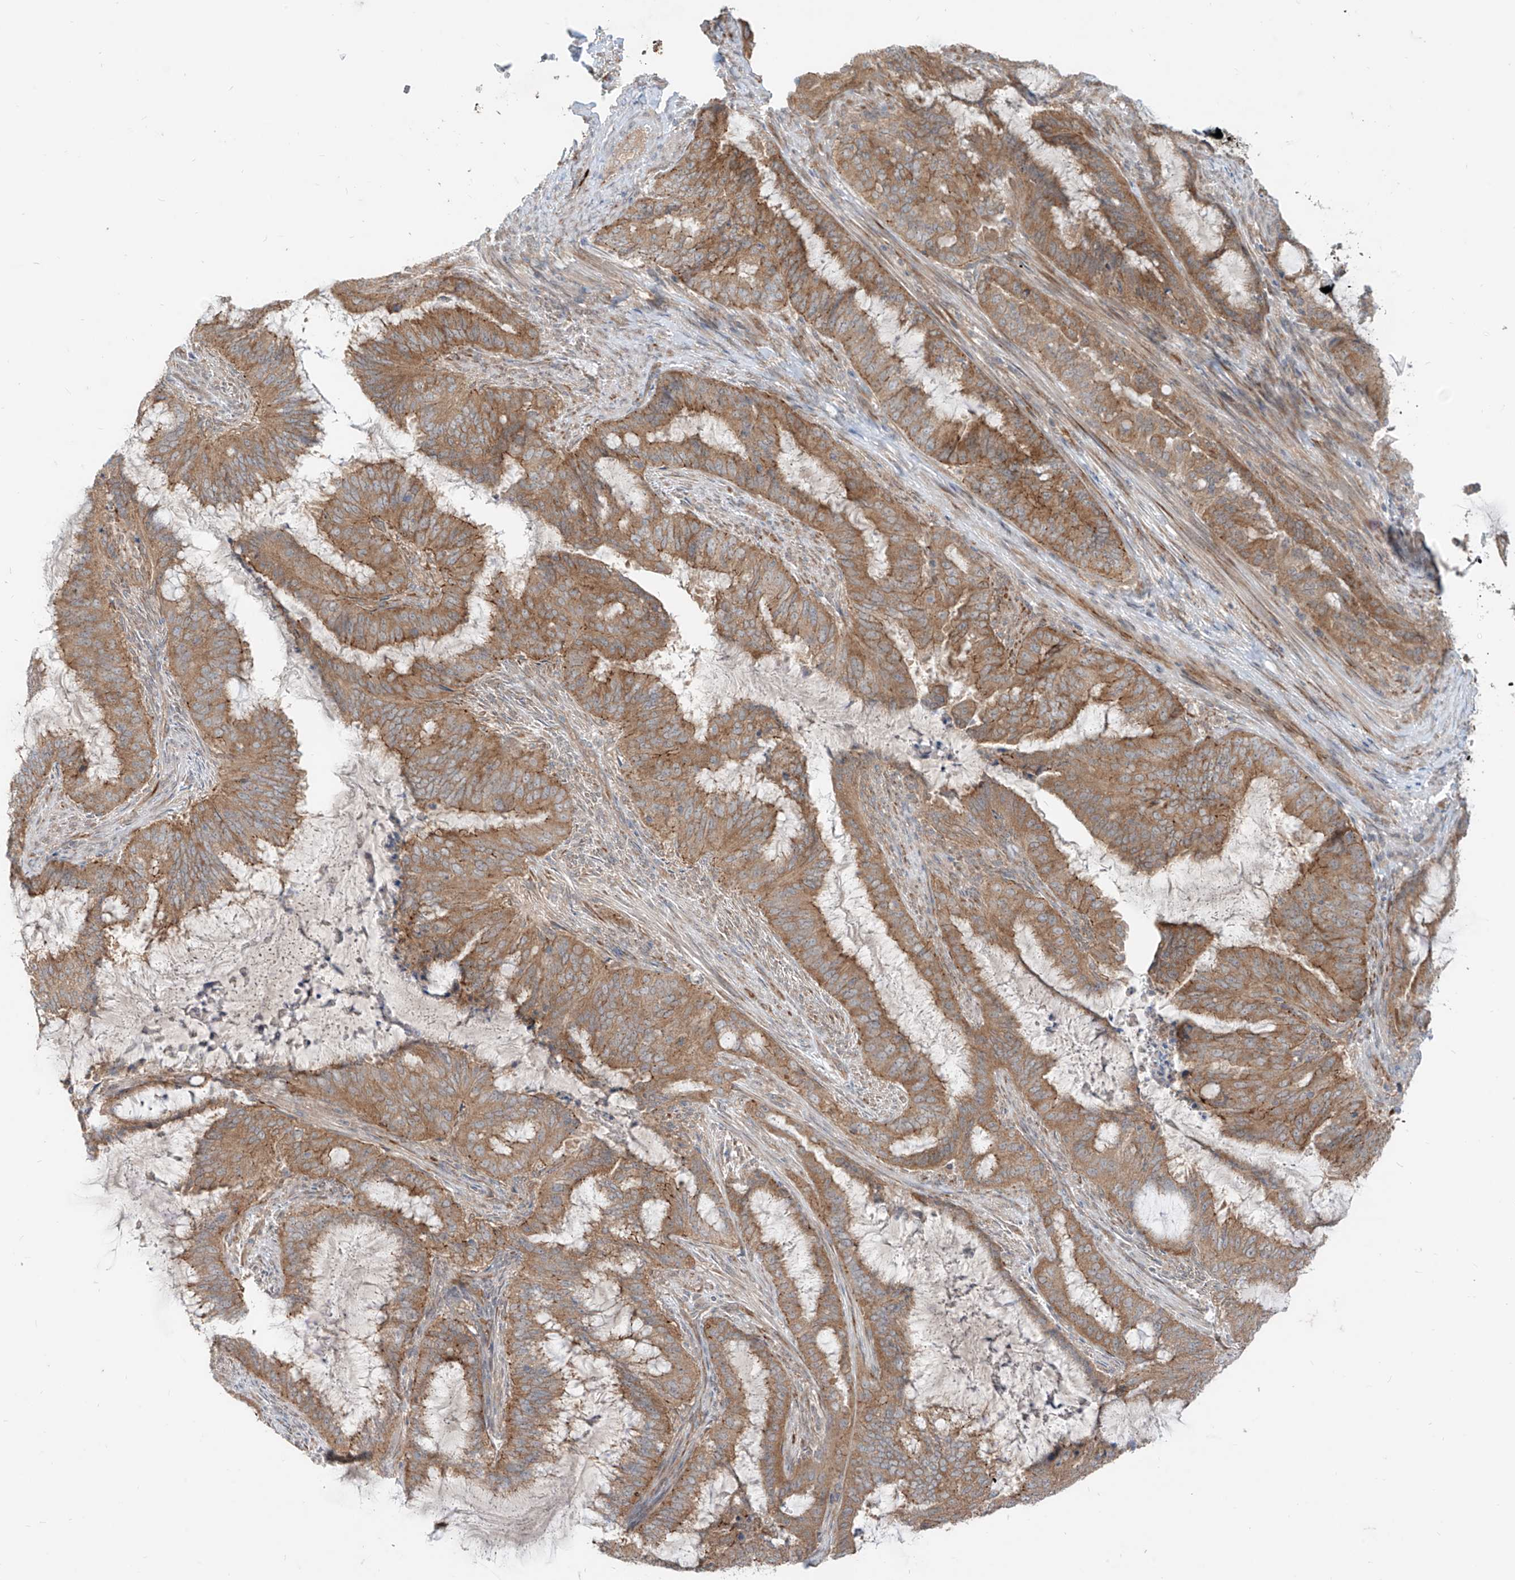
{"staining": {"intensity": "moderate", "quantity": ">75%", "location": "cytoplasmic/membranous"}, "tissue": "endometrial cancer", "cell_type": "Tumor cells", "image_type": "cancer", "snomed": [{"axis": "morphology", "description": "Adenocarcinoma, NOS"}, {"axis": "topography", "description": "Endometrium"}], "caption": "DAB (3,3'-diaminobenzidine) immunohistochemical staining of human endometrial cancer displays moderate cytoplasmic/membranous protein staining in about >75% of tumor cells. Using DAB (3,3'-diaminobenzidine) (brown) and hematoxylin (blue) stains, captured at high magnification using brightfield microscopy.", "gene": "MTUS2", "patient": {"sex": "female", "age": 51}}